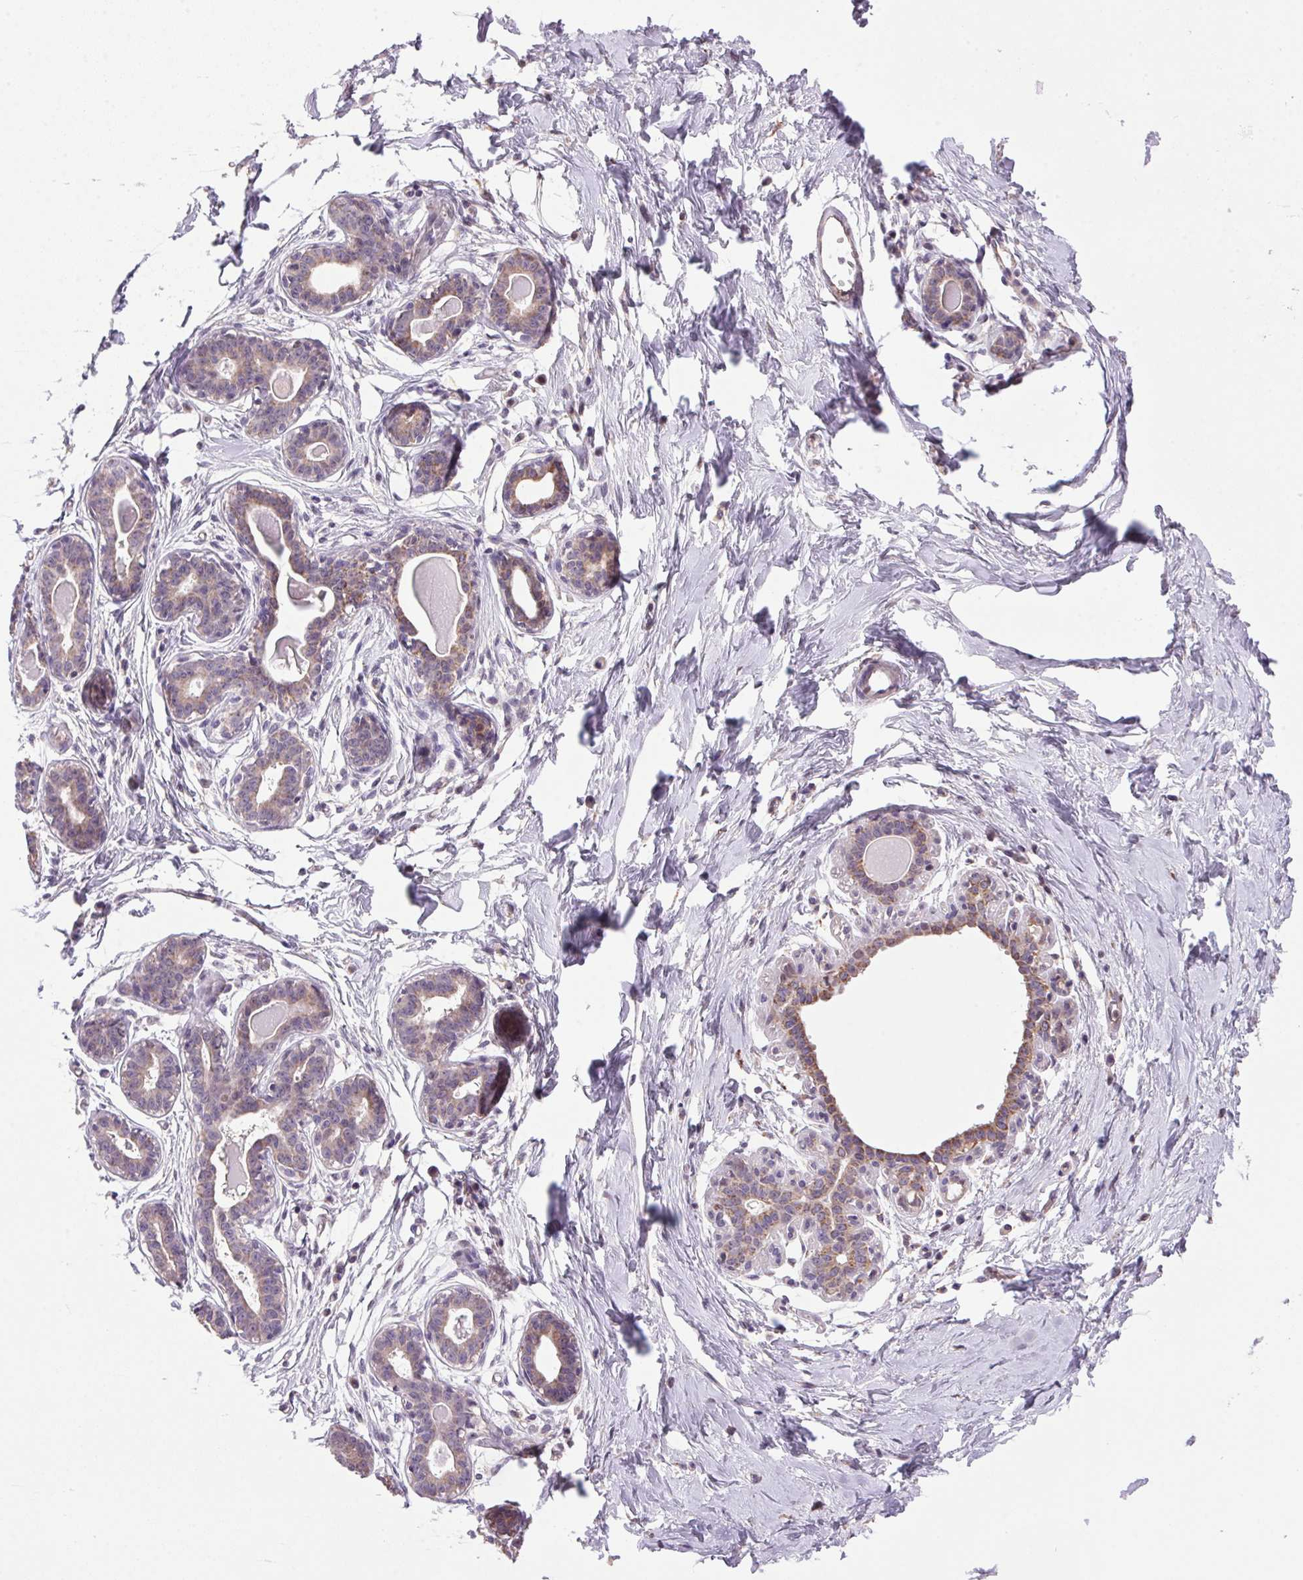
{"staining": {"intensity": "negative", "quantity": "none", "location": "none"}, "tissue": "breast", "cell_type": "Adipocytes", "image_type": "normal", "snomed": [{"axis": "morphology", "description": "Normal tissue, NOS"}, {"axis": "topography", "description": "Breast"}], "caption": "An image of breast stained for a protein displays no brown staining in adipocytes.", "gene": "AKR1E2", "patient": {"sex": "female", "age": 45}}